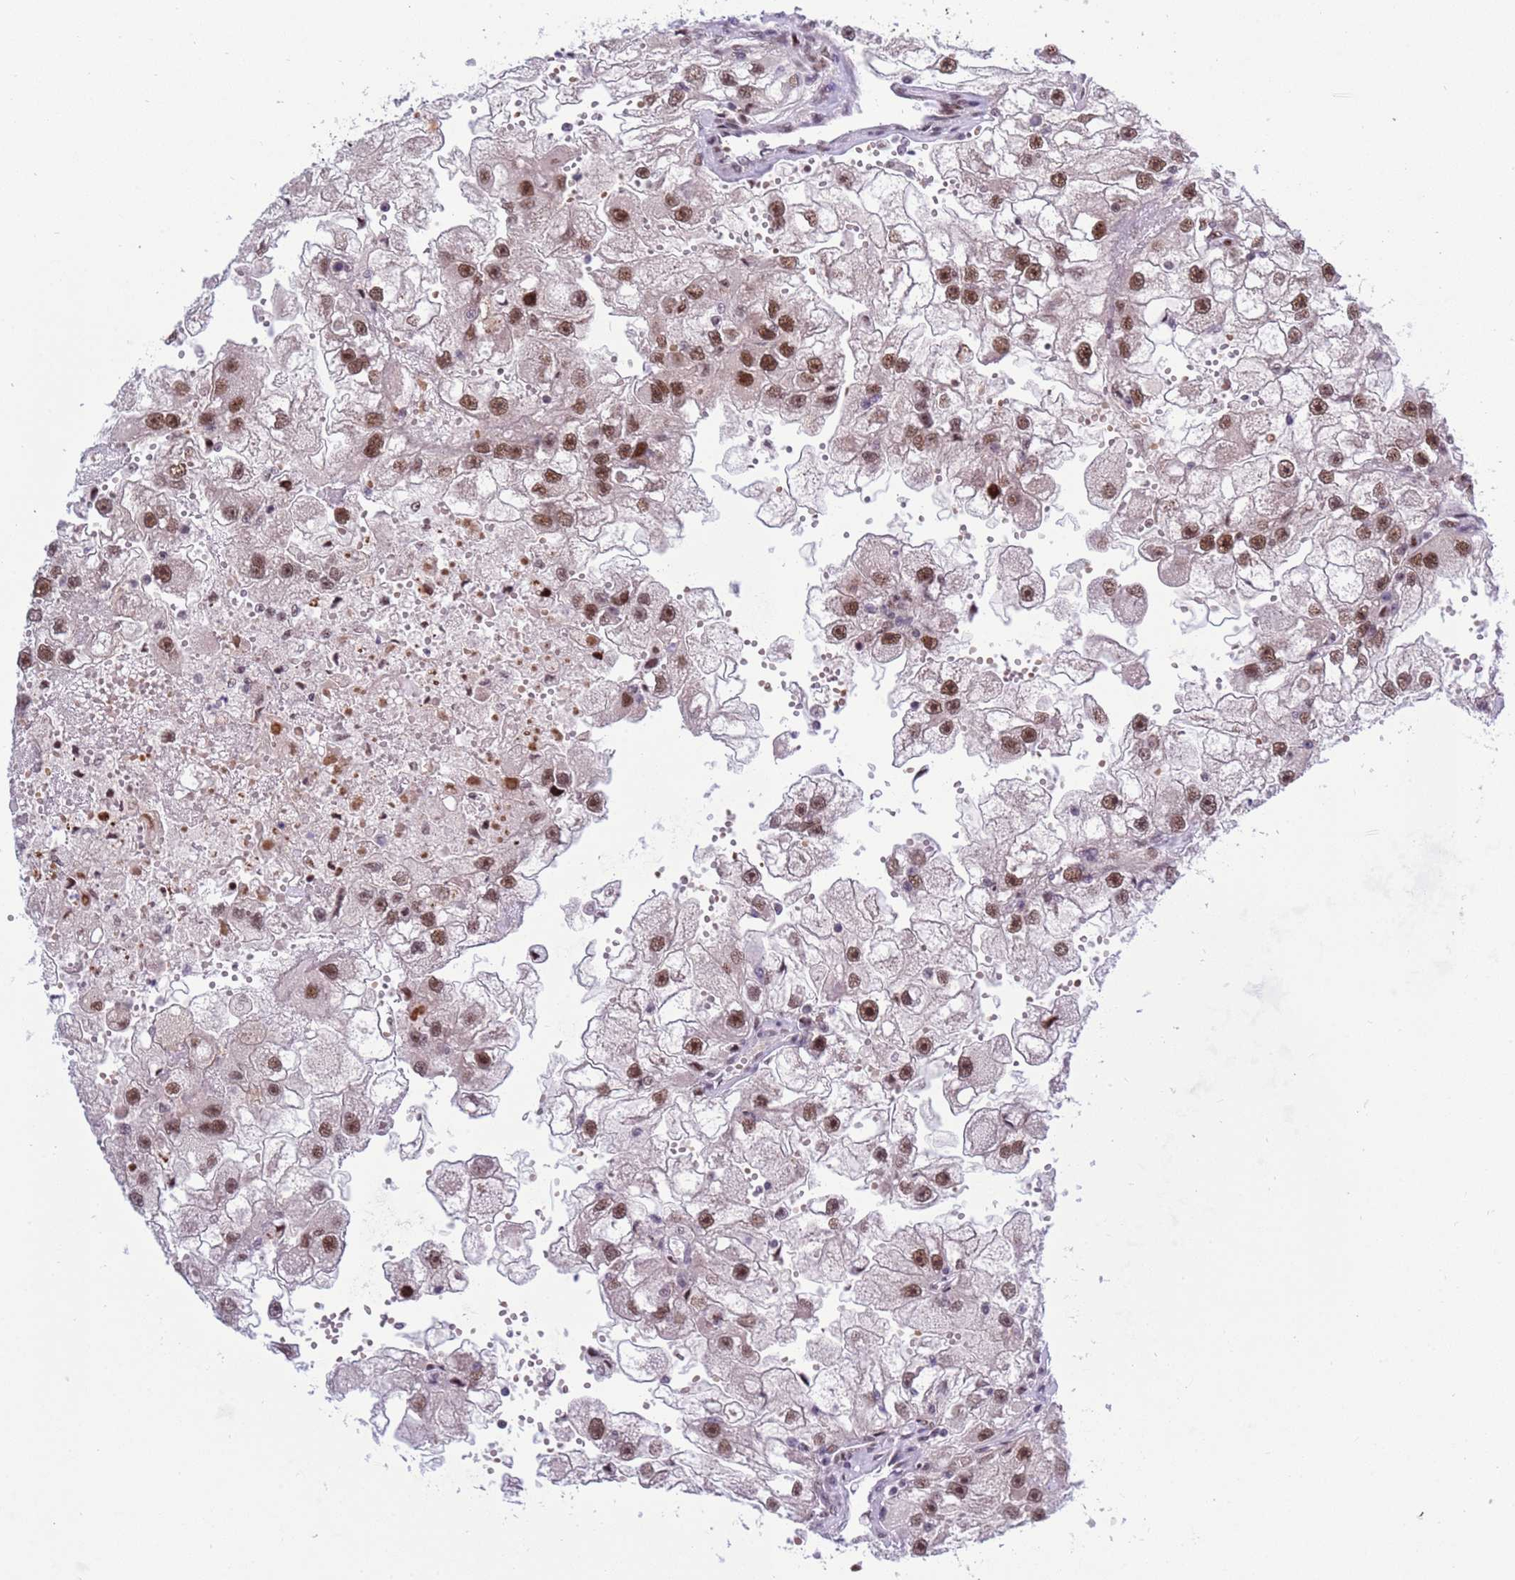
{"staining": {"intensity": "strong", "quantity": ">75%", "location": "nuclear"}, "tissue": "renal cancer", "cell_type": "Tumor cells", "image_type": "cancer", "snomed": [{"axis": "morphology", "description": "Adenocarcinoma, NOS"}, {"axis": "topography", "description": "Kidney"}], "caption": "Protein analysis of renal cancer (adenocarcinoma) tissue exhibits strong nuclear expression in approximately >75% of tumor cells. The staining was performed using DAB, with brown indicating positive protein expression. Nuclei are stained blue with hematoxylin.", "gene": "THOC2", "patient": {"sex": "male", "age": 63}}